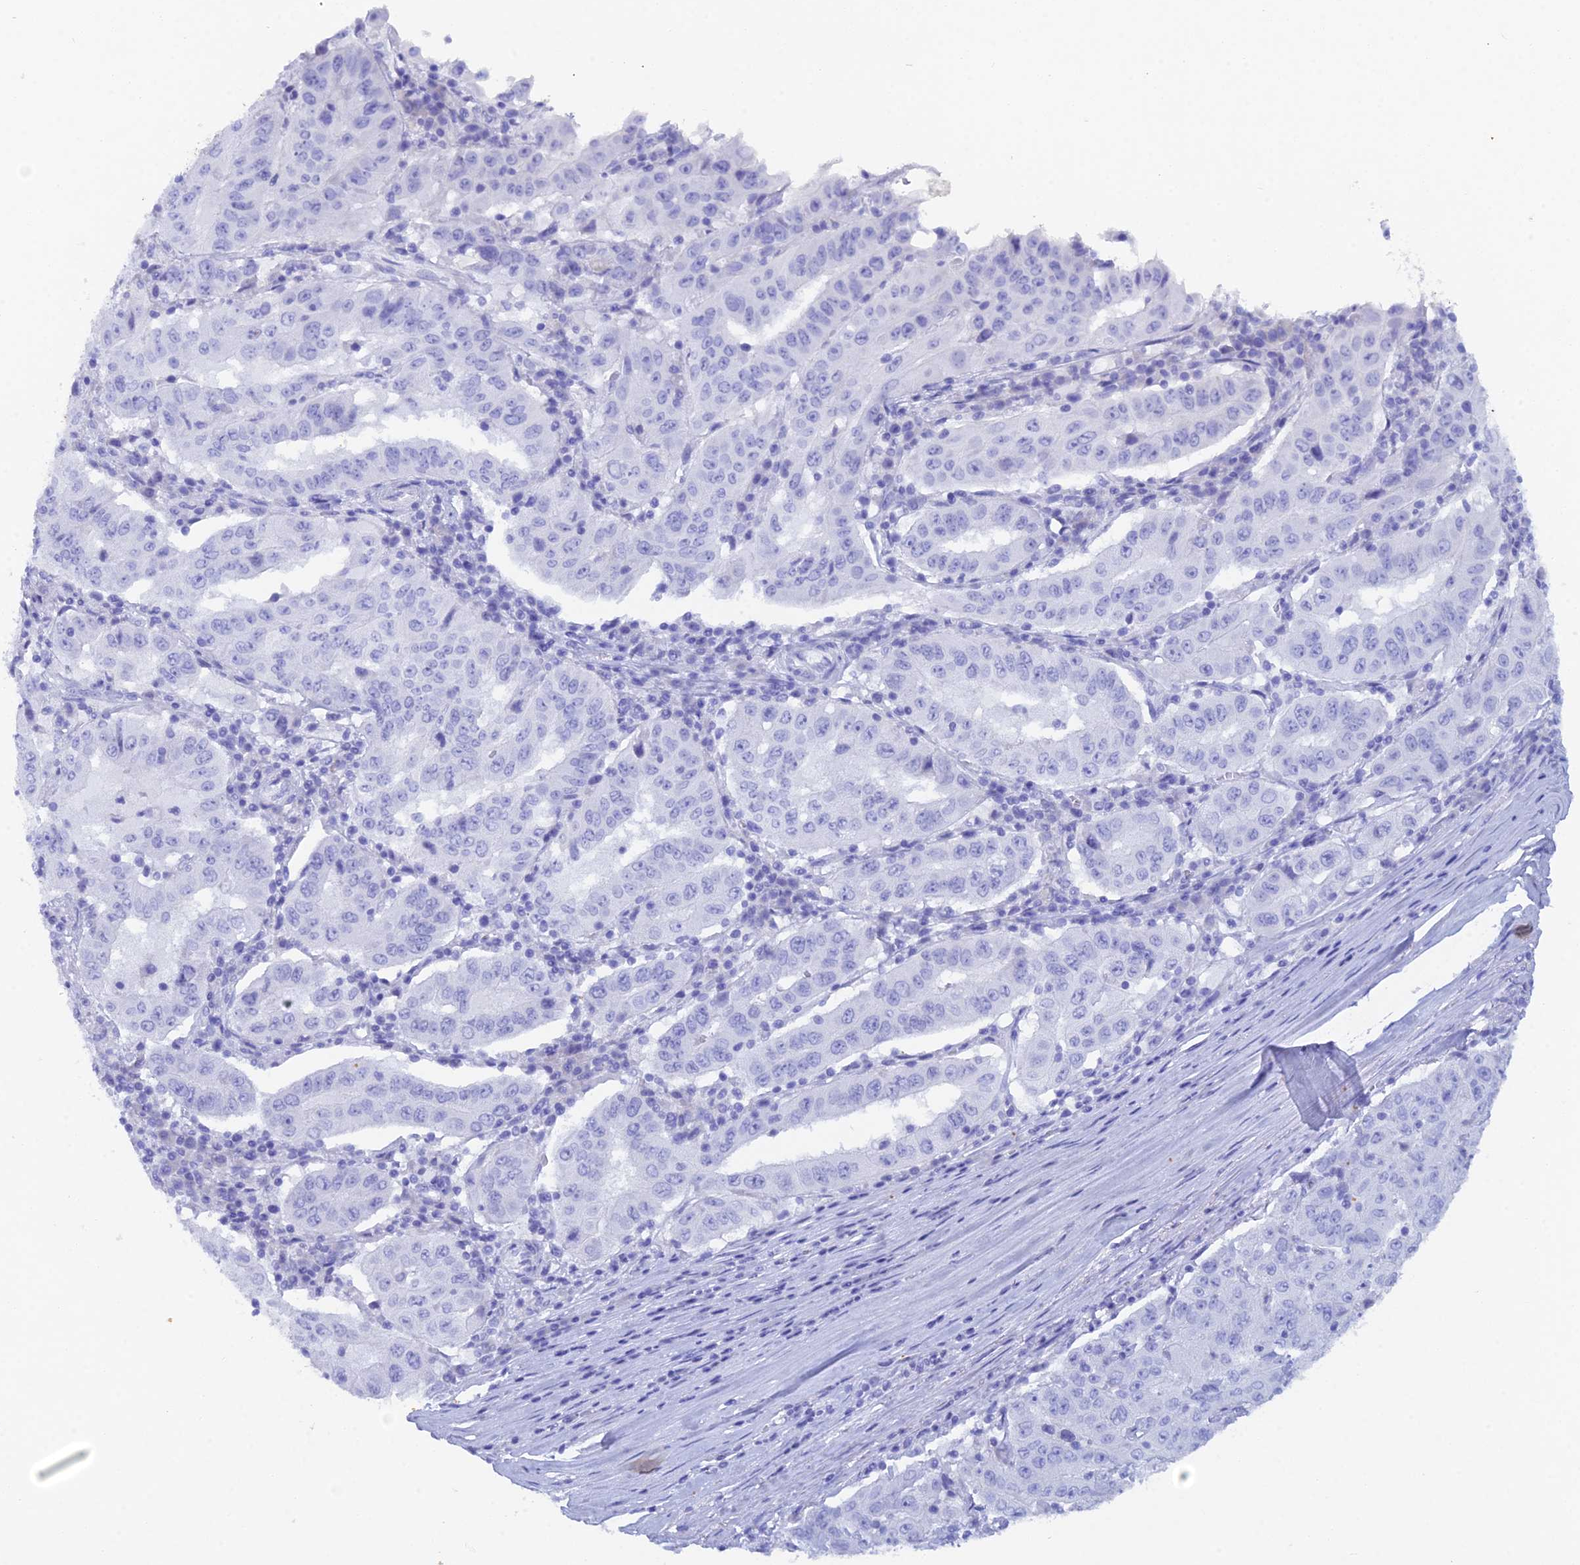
{"staining": {"intensity": "negative", "quantity": "none", "location": "none"}, "tissue": "pancreatic cancer", "cell_type": "Tumor cells", "image_type": "cancer", "snomed": [{"axis": "morphology", "description": "Adenocarcinoma, NOS"}, {"axis": "topography", "description": "Pancreas"}], "caption": "A histopathology image of pancreatic adenocarcinoma stained for a protein reveals no brown staining in tumor cells.", "gene": "REG1A", "patient": {"sex": "male", "age": 63}}